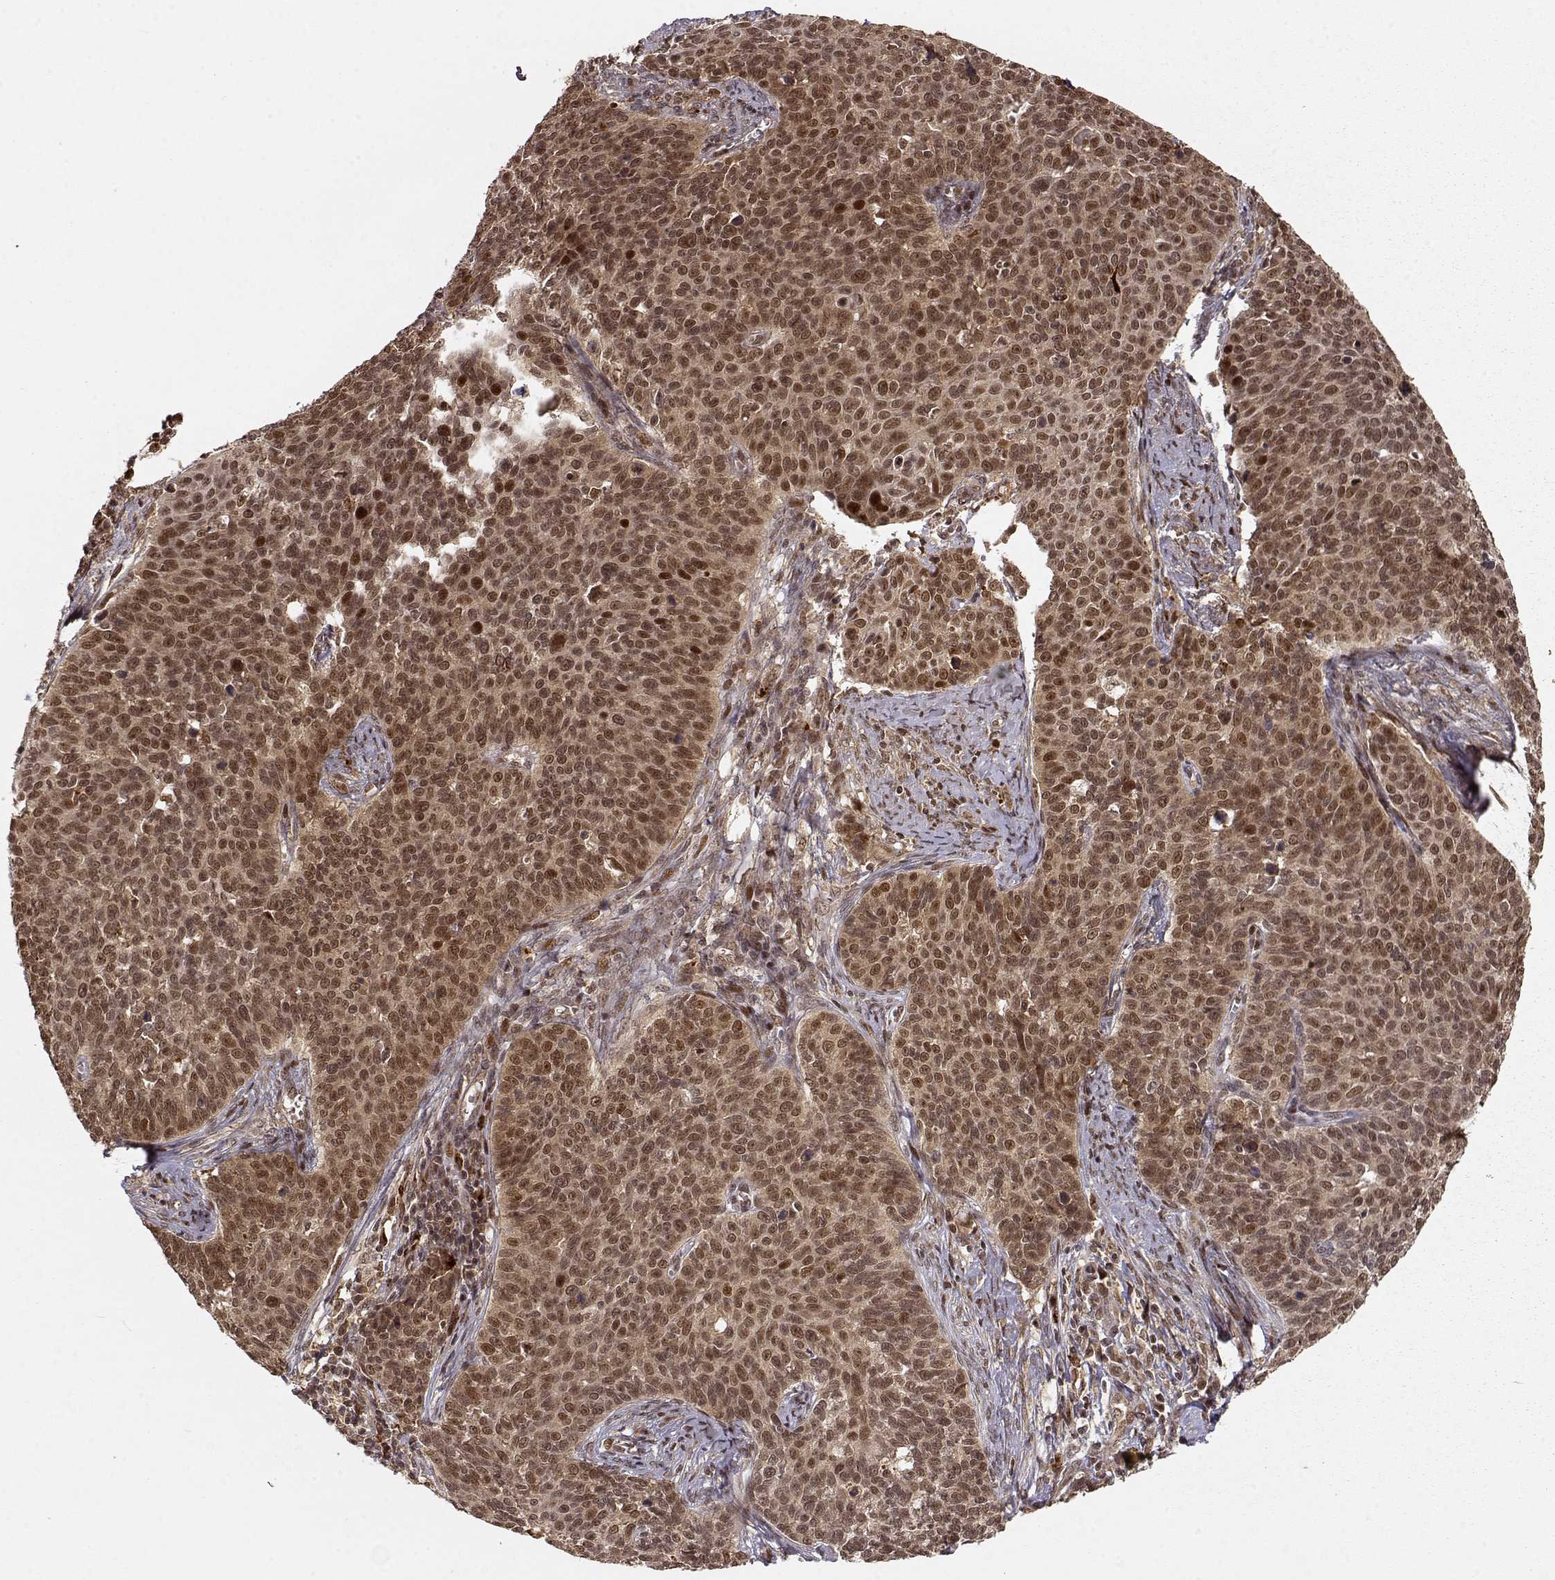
{"staining": {"intensity": "strong", "quantity": ">75%", "location": "cytoplasmic/membranous,nuclear"}, "tissue": "cervical cancer", "cell_type": "Tumor cells", "image_type": "cancer", "snomed": [{"axis": "morphology", "description": "Squamous cell carcinoma, NOS"}, {"axis": "topography", "description": "Cervix"}], "caption": "Protein expression analysis of cervical squamous cell carcinoma shows strong cytoplasmic/membranous and nuclear positivity in about >75% of tumor cells. (IHC, brightfield microscopy, high magnification).", "gene": "MAEA", "patient": {"sex": "female", "age": 39}}